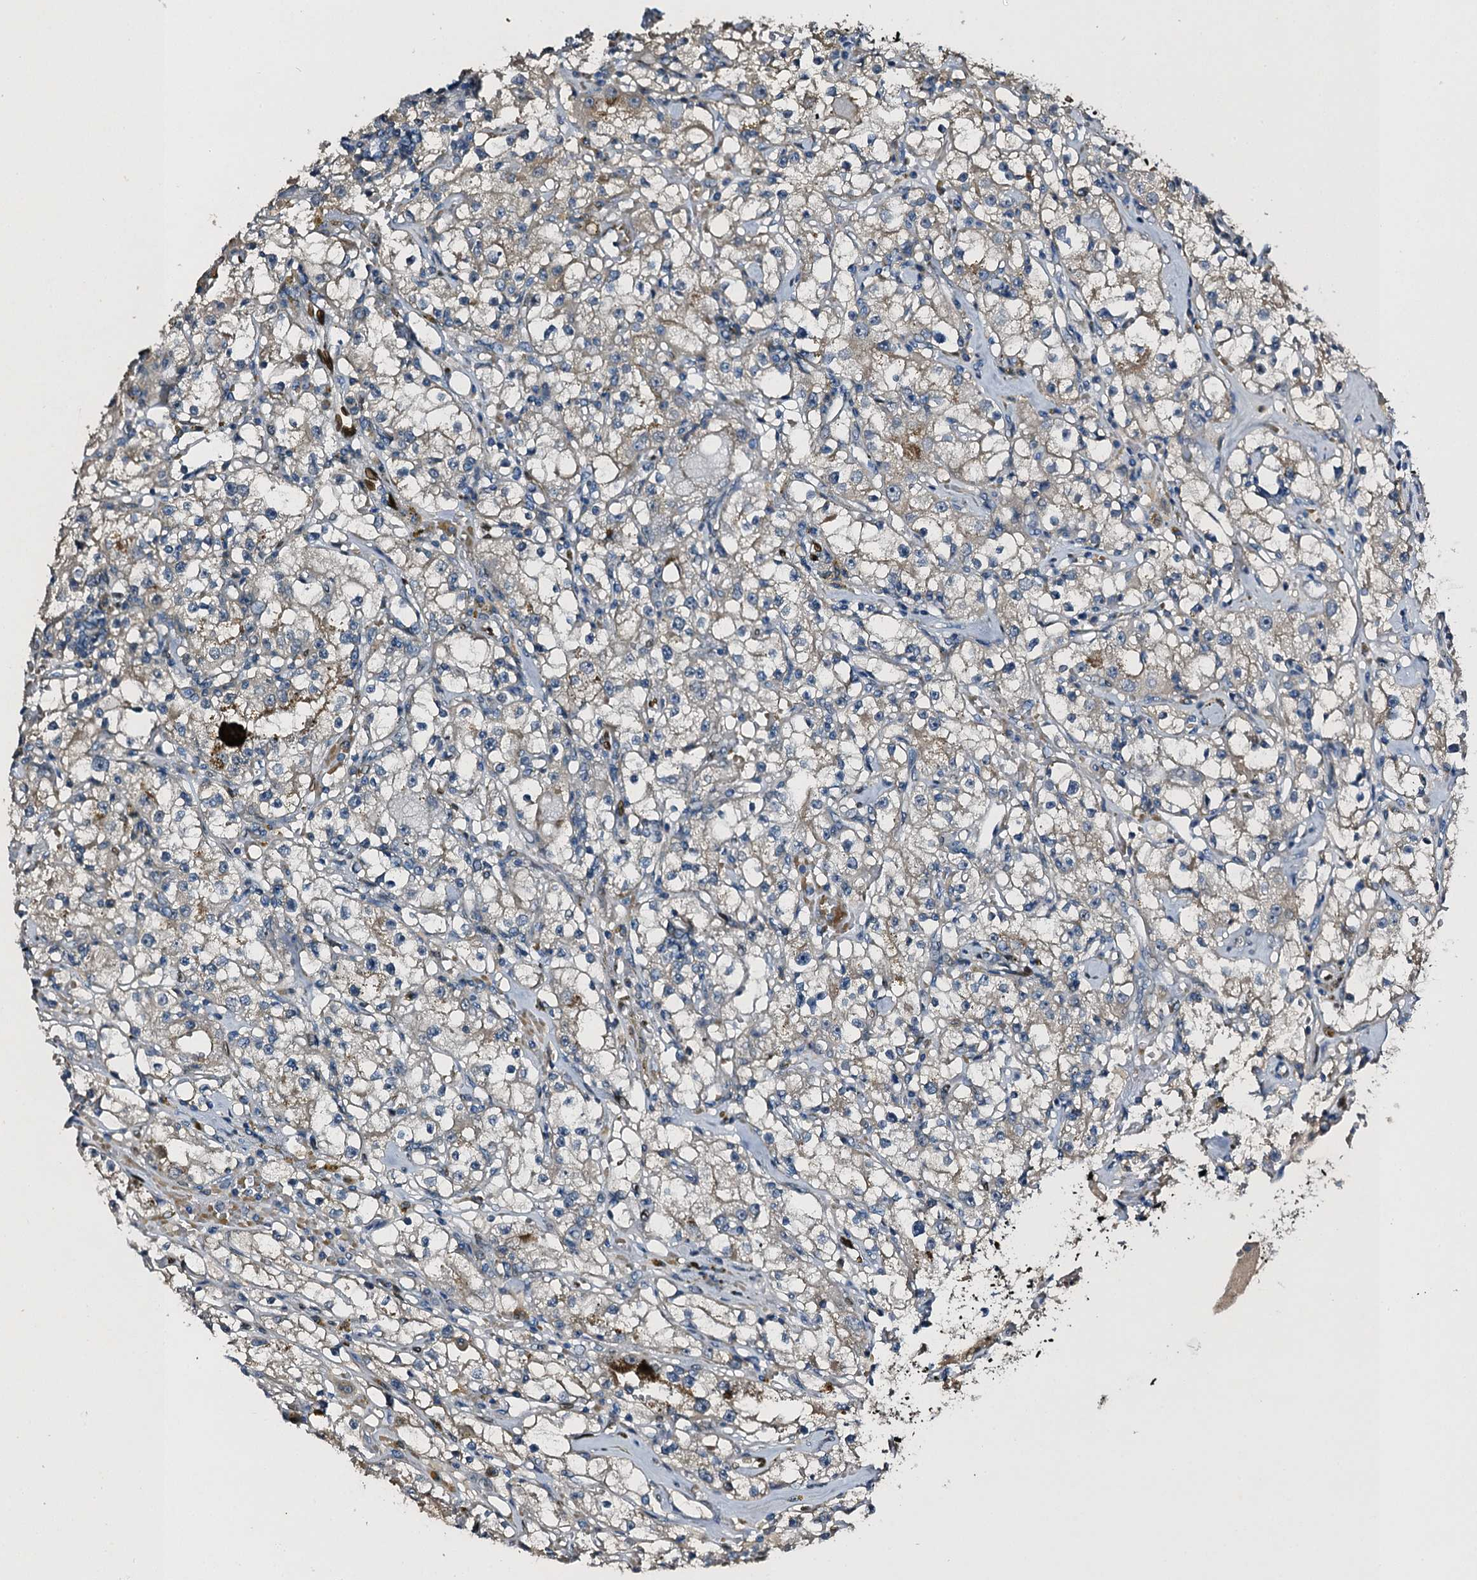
{"staining": {"intensity": "negative", "quantity": "none", "location": "none"}, "tissue": "renal cancer", "cell_type": "Tumor cells", "image_type": "cancer", "snomed": [{"axis": "morphology", "description": "Adenocarcinoma, NOS"}, {"axis": "topography", "description": "Kidney"}], "caption": "DAB (3,3'-diaminobenzidine) immunohistochemical staining of renal cancer (adenocarcinoma) reveals no significant expression in tumor cells.", "gene": "SLC11A2", "patient": {"sex": "male", "age": 56}}